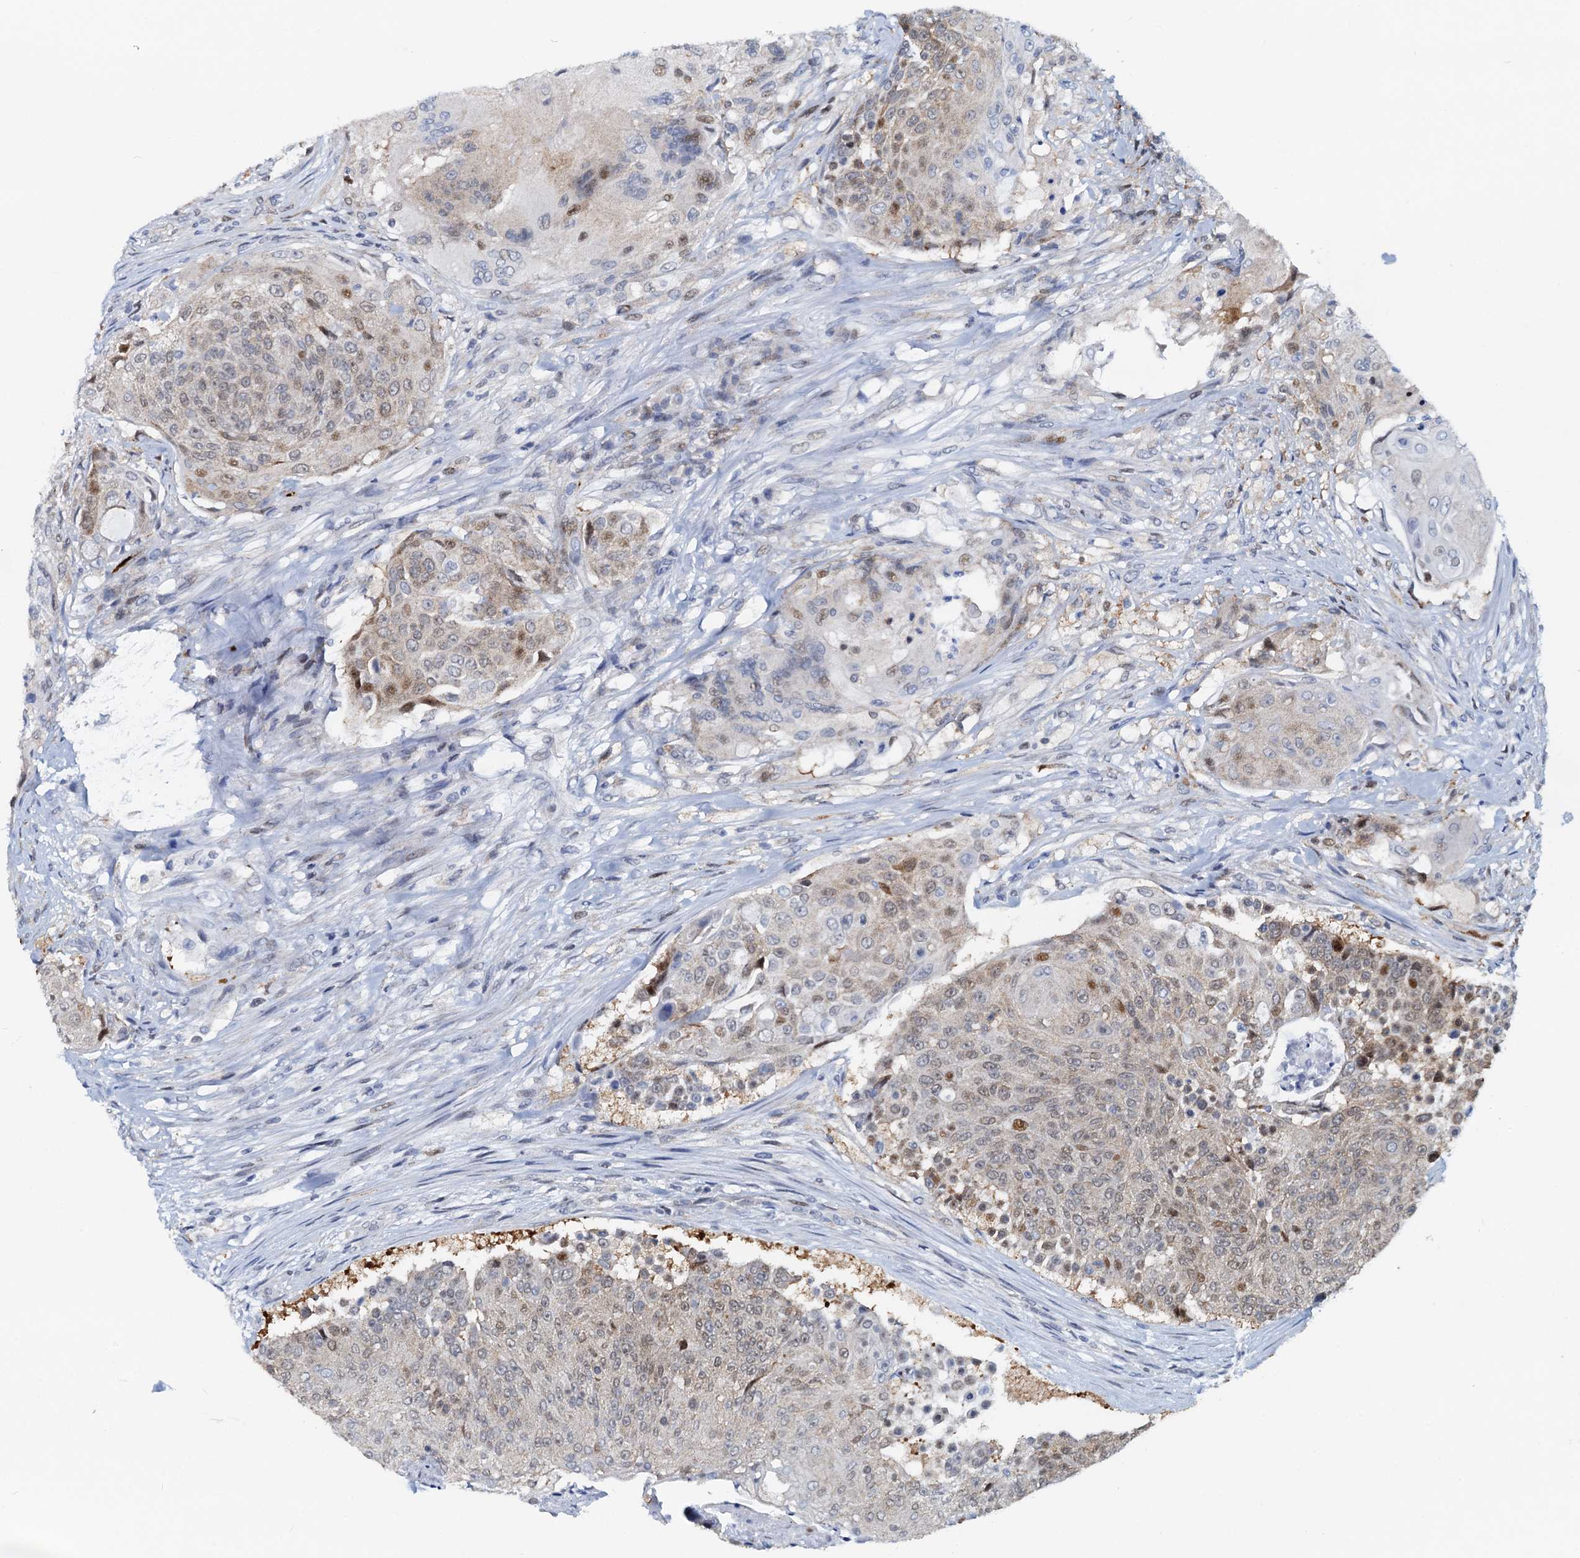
{"staining": {"intensity": "weak", "quantity": "<25%", "location": "nuclear"}, "tissue": "urothelial cancer", "cell_type": "Tumor cells", "image_type": "cancer", "snomed": [{"axis": "morphology", "description": "Urothelial carcinoma, High grade"}, {"axis": "topography", "description": "Urinary bladder"}], "caption": "Immunohistochemistry histopathology image of neoplastic tissue: human urothelial cancer stained with DAB (3,3'-diaminobenzidine) demonstrates no significant protein positivity in tumor cells.", "gene": "PTGES3", "patient": {"sex": "female", "age": 63}}